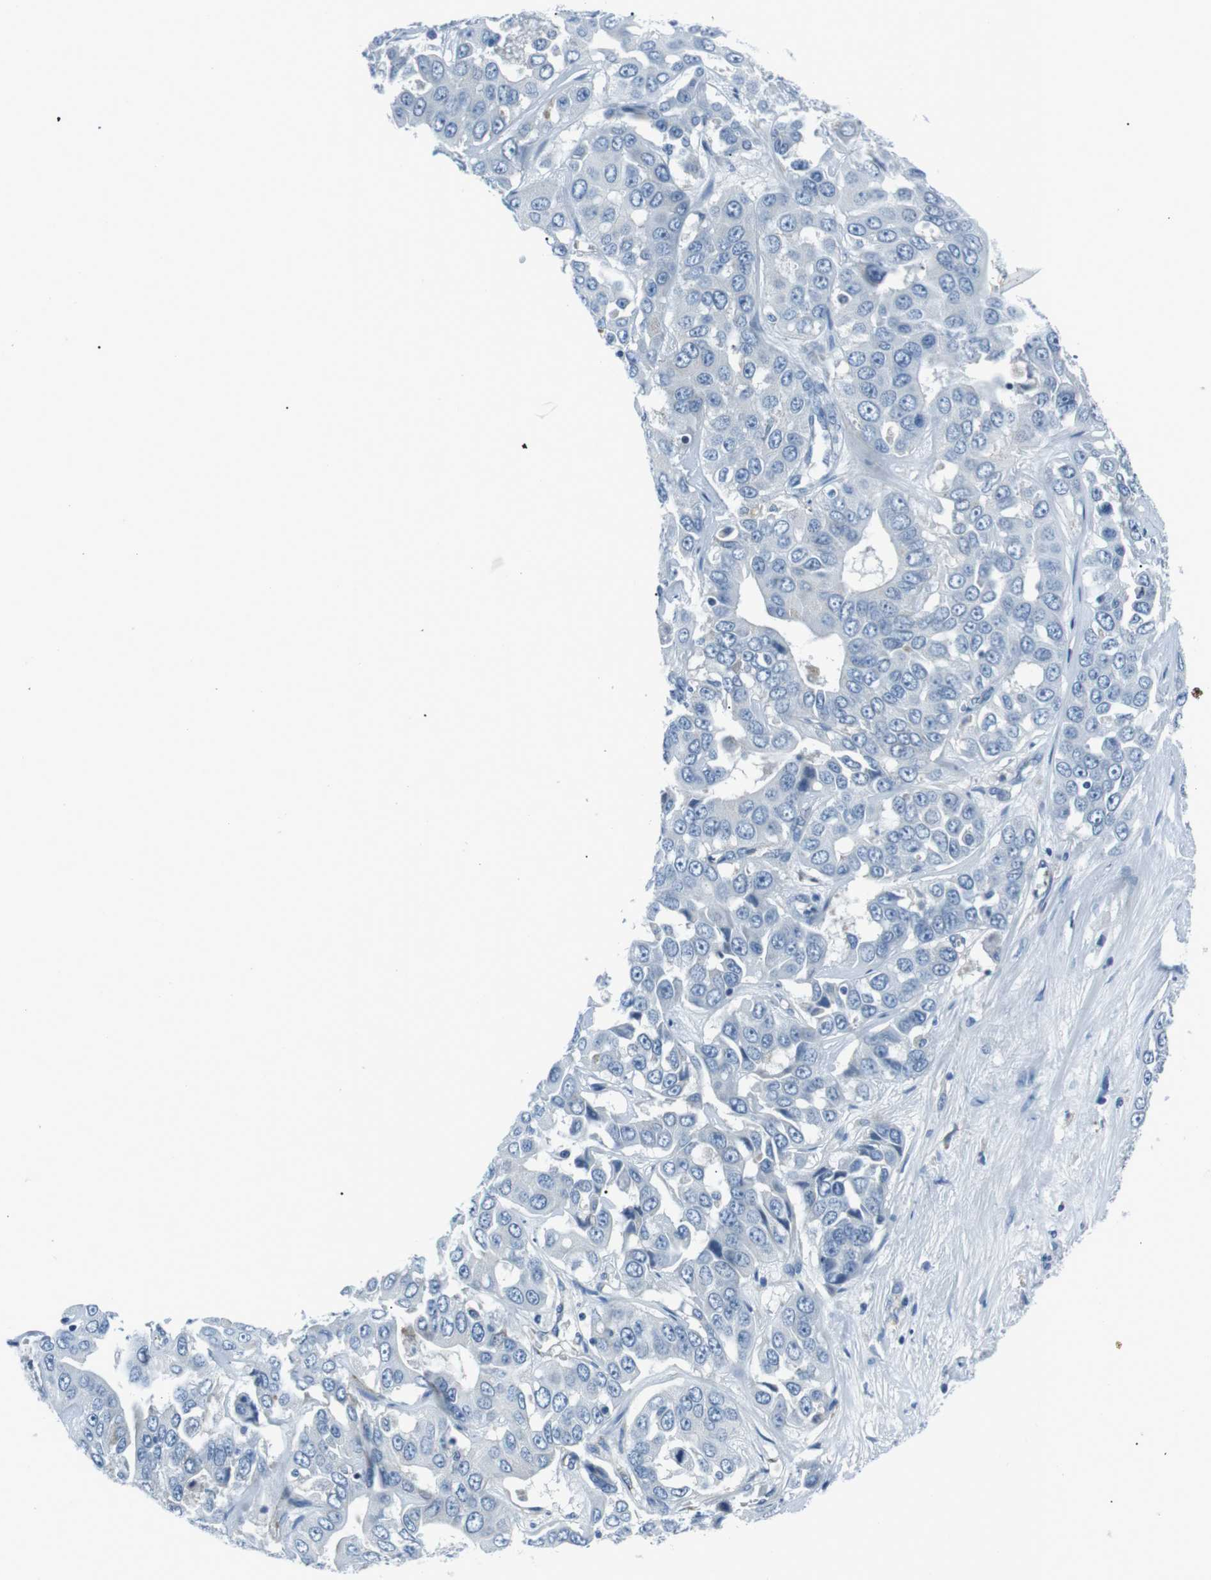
{"staining": {"intensity": "negative", "quantity": "none", "location": "none"}, "tissue": "liver cancer", "cell_type": "Tumor cells", "image_type": "cancer", "snomed": [{"axis": "morphology", "description": "Cholangiocarcinoma"}, {"axis": "topography", "description": "Liver"}], "caption": "An immunohistochemistry (IHC) photomicrograph of liver cholangiocarcinoma is shown. There is no staining in tumor cells of liver cholangiocarcinoma. Nuclei are stained in blue.", "gene": "CSF2RA", "patient": {"sex": "female", "age": 52}}